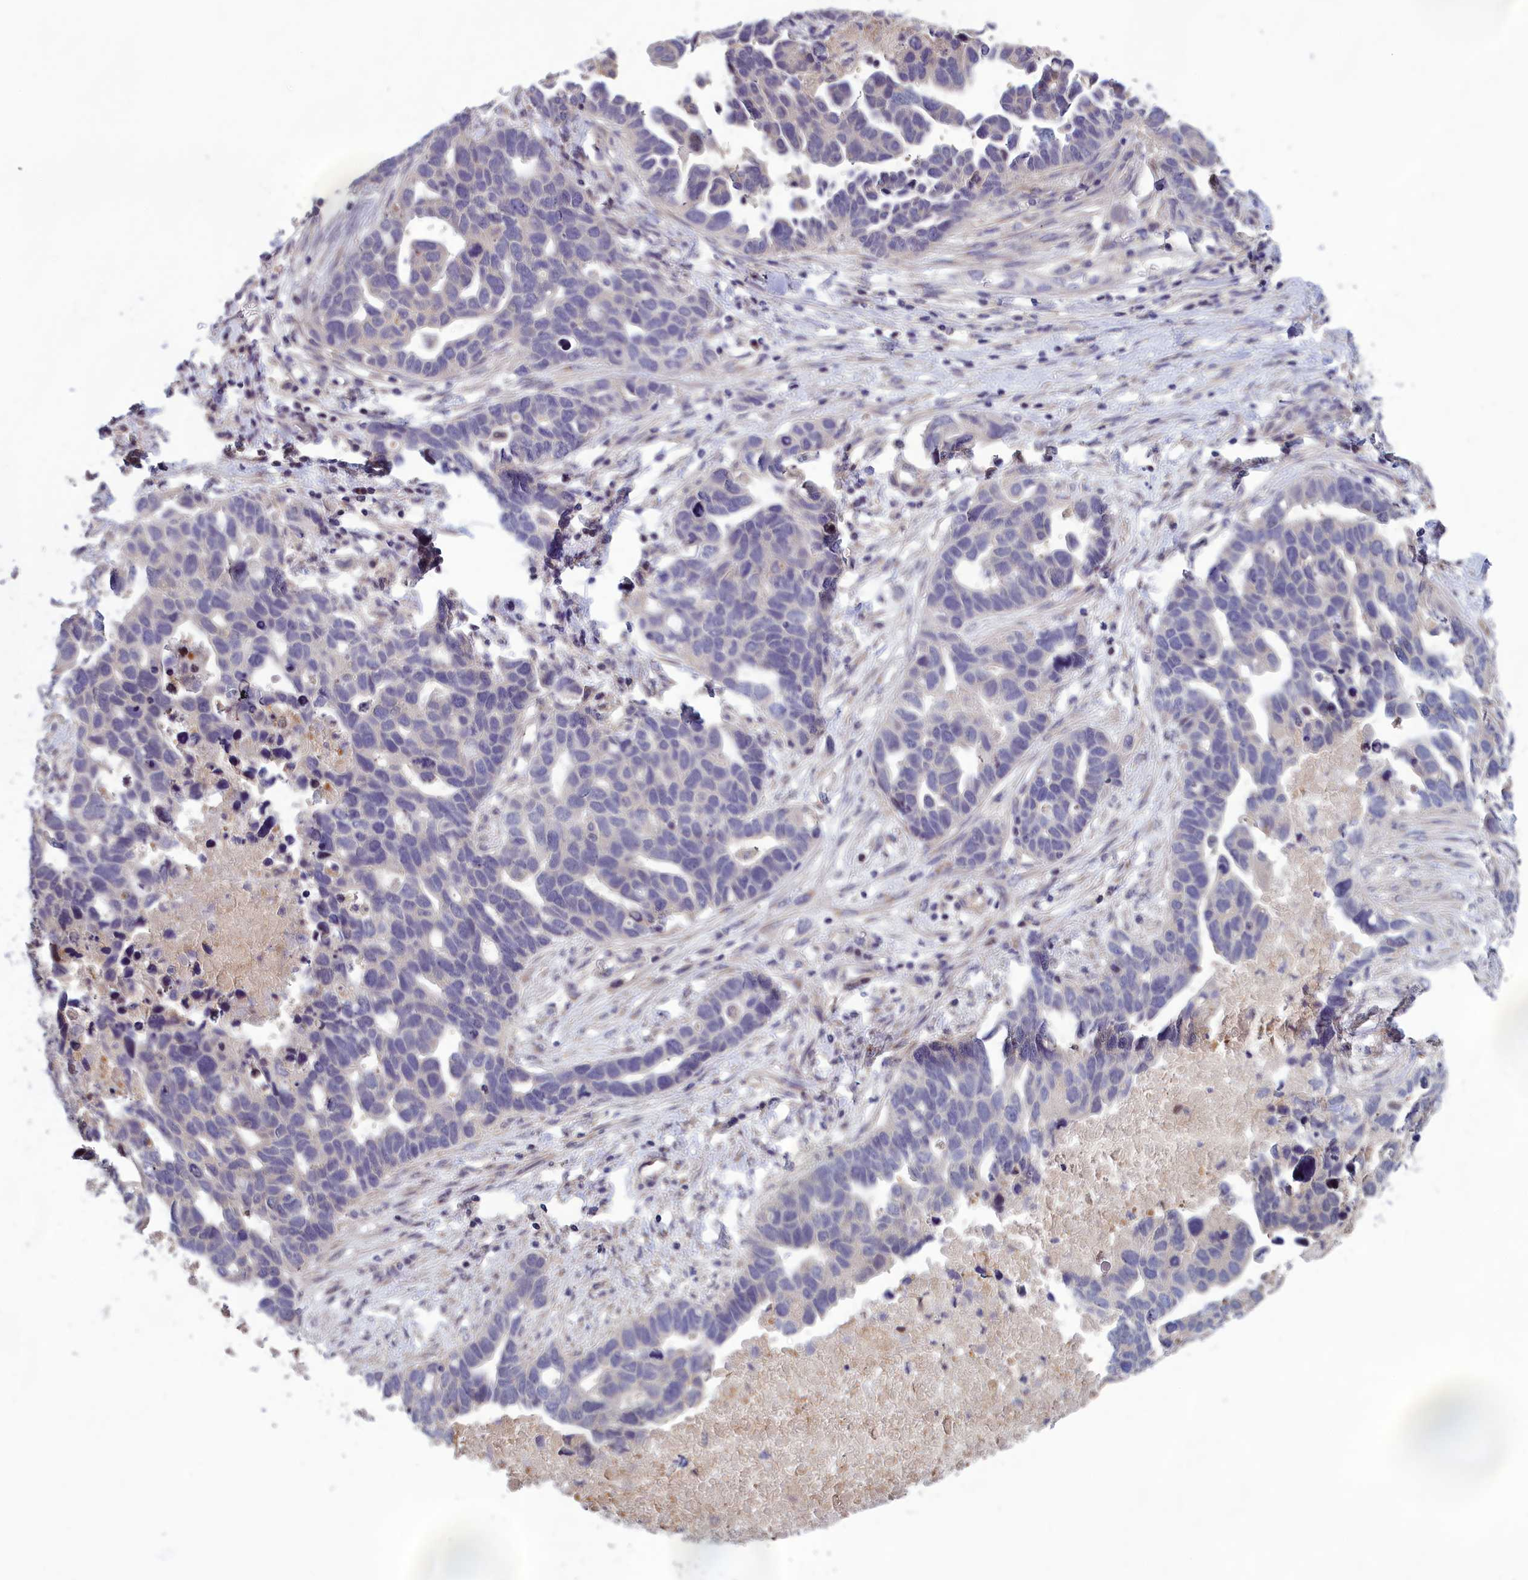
{"staining": {"intensity": "negative", "quantity": "none", "location": "none"}, "tissue": "ovarian cancer", "cell_type": "Tumor cells", "image_type": "cancer", "snomed": [{"axis": "morphology", "description": "Cystadenocarcinoma, serous, NOS"}, {"axis": "topography", "description": "Ovary"}], "caption": "An immunohistochemistry (IHC) image of ovarian serous cystadenocarcinoma is shown. There is no staining in tumor cells of ovarian serous cystadenocarcinoma.", "gene": "HECA", "patient": {"sex": "female", "age": 54}}